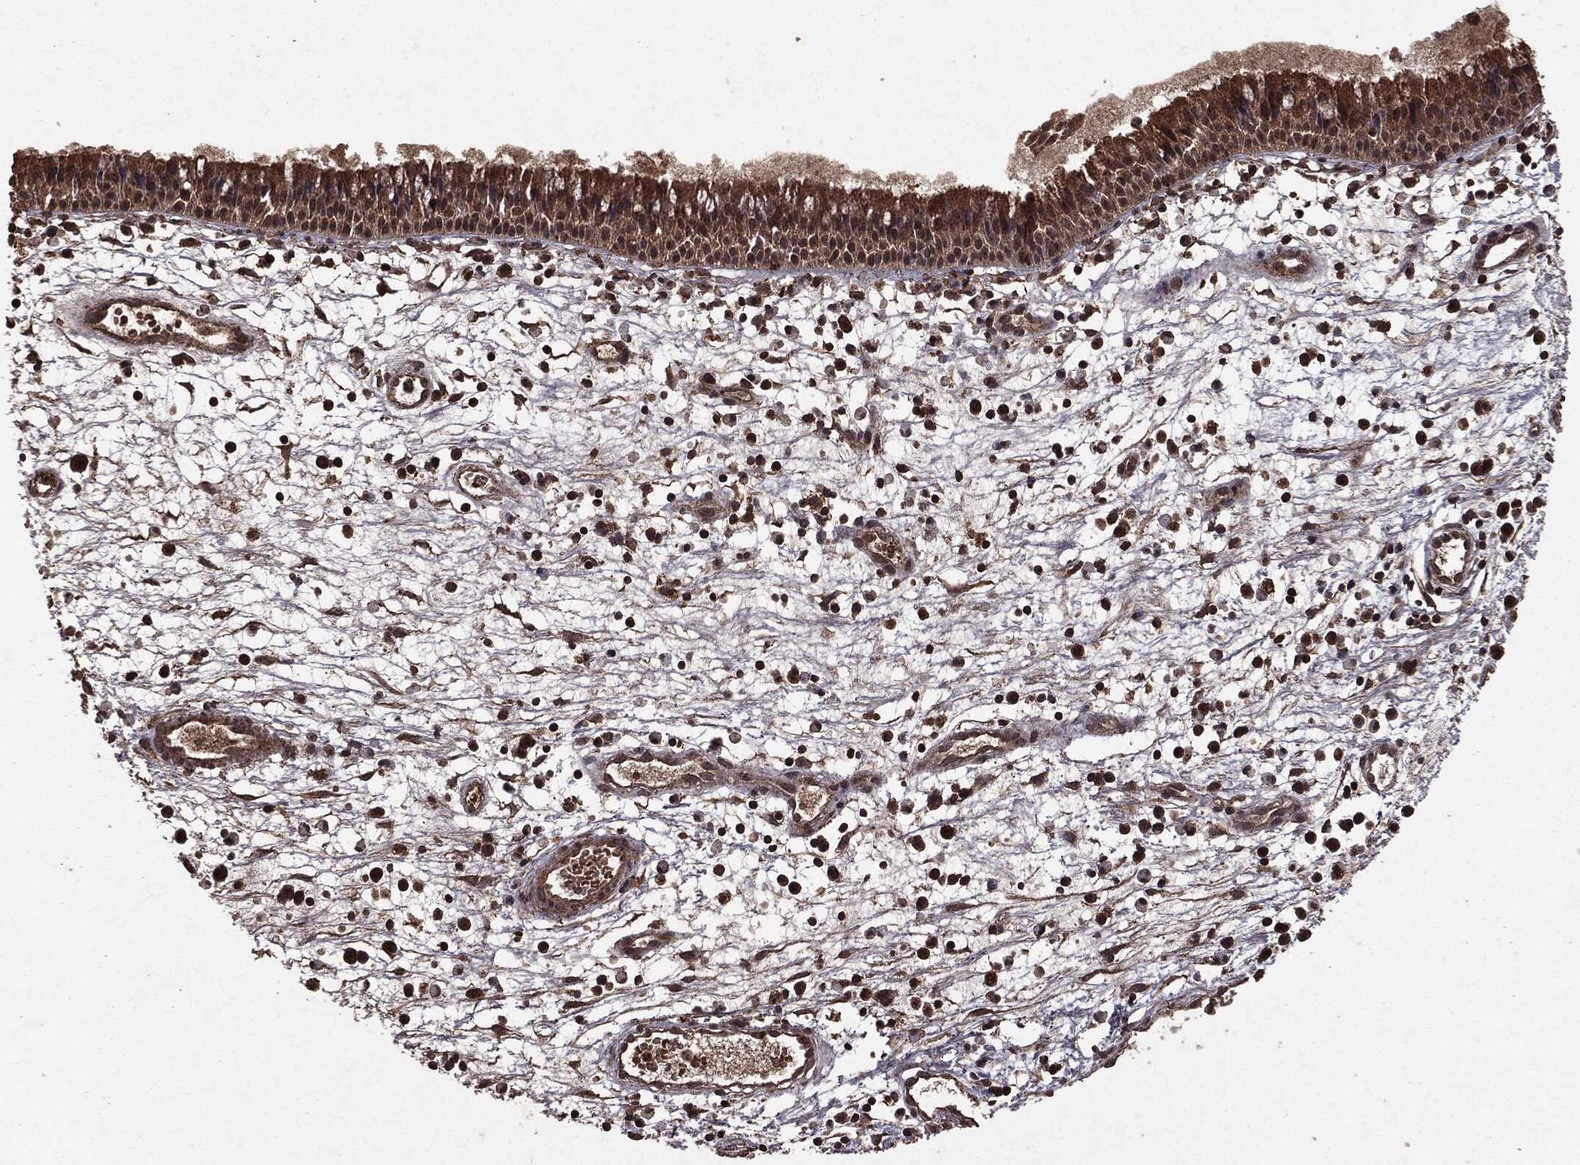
{"staining": {"intensity": "moderate", "quantity": ">75%", "location": "cytoplasmic/membranous,nuclear"}, "tissue": "nasopharynx", "cell_type": "Respiratory epithelial cells", "image_type": "normal", "snomed": [{"axis": "morphology", "description": "Normal tissue, NOS"}, {"axis": "topography", "description": "Nasopharynx"}], "caption": "Moderate cytoplasmic/membranous,nuclear protein positivity is appreciated in approximately >75% of respiratory epithelial cells in nasopharynx. (DAB IHC with brightfield microscopy, high magnification).", "gene": "NME1", "patient": {"sex": "male", "age": 58}}